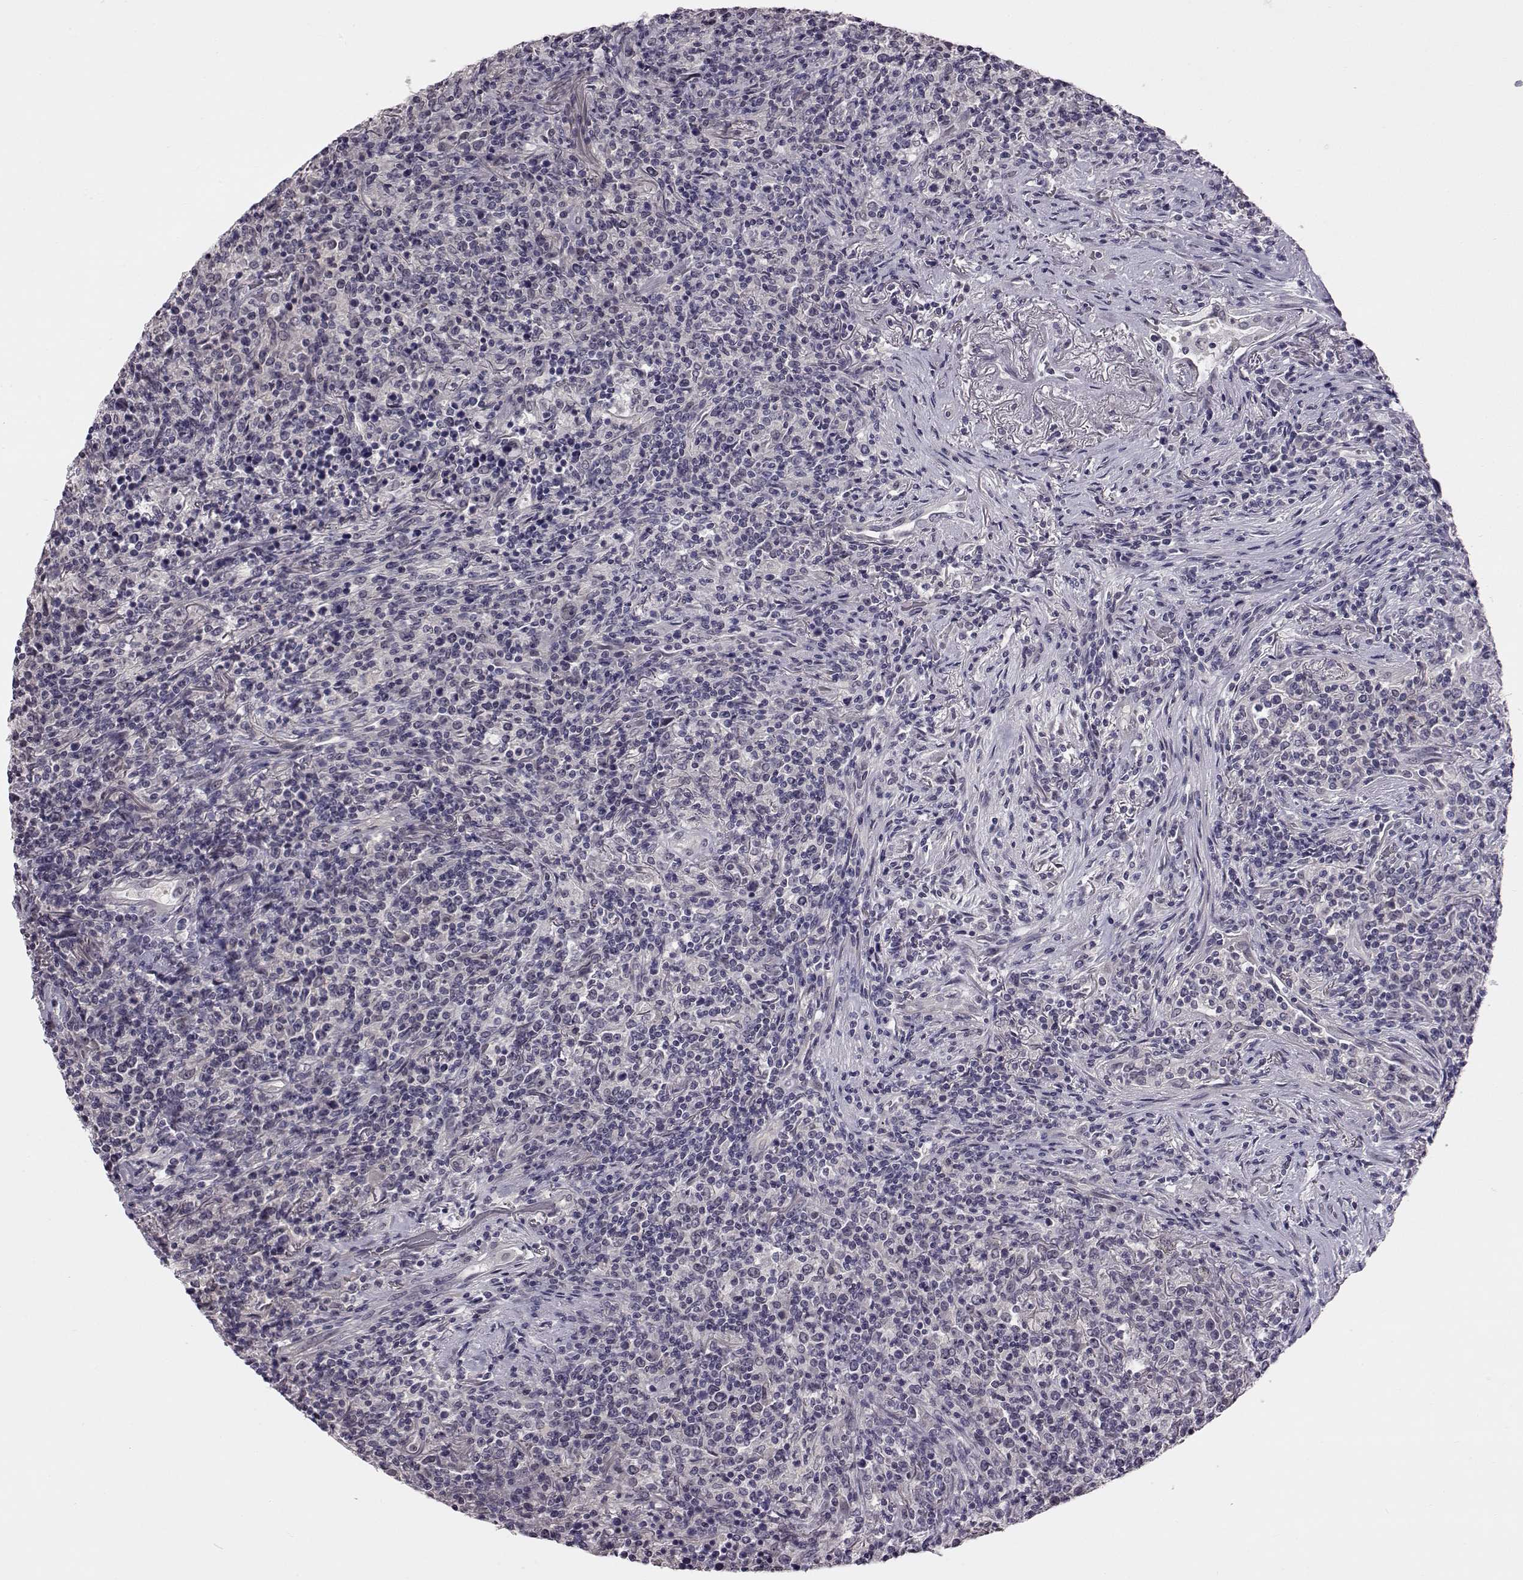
{"staining": {"intensity": "negative", "quantity": "none", "location": "none"}, "tissue": "lymphoma", "cell_type": "Tumor cells", "image_type": "cancer", "snomed": [{"axis": "morphology", "description": "Malignant lymphoma, non-Hodgkin's type, High grade"}, {"axis": "topography", "description": "Lung"}], "caption": "Image shows no significant protein expression in tumor cells of malignant lymphoma, non-Hodgkin's type (high-grade). Nuclei are stained in blue.", "gene": "C10orf62", "patient": {"sex": "male", "age": 79}}